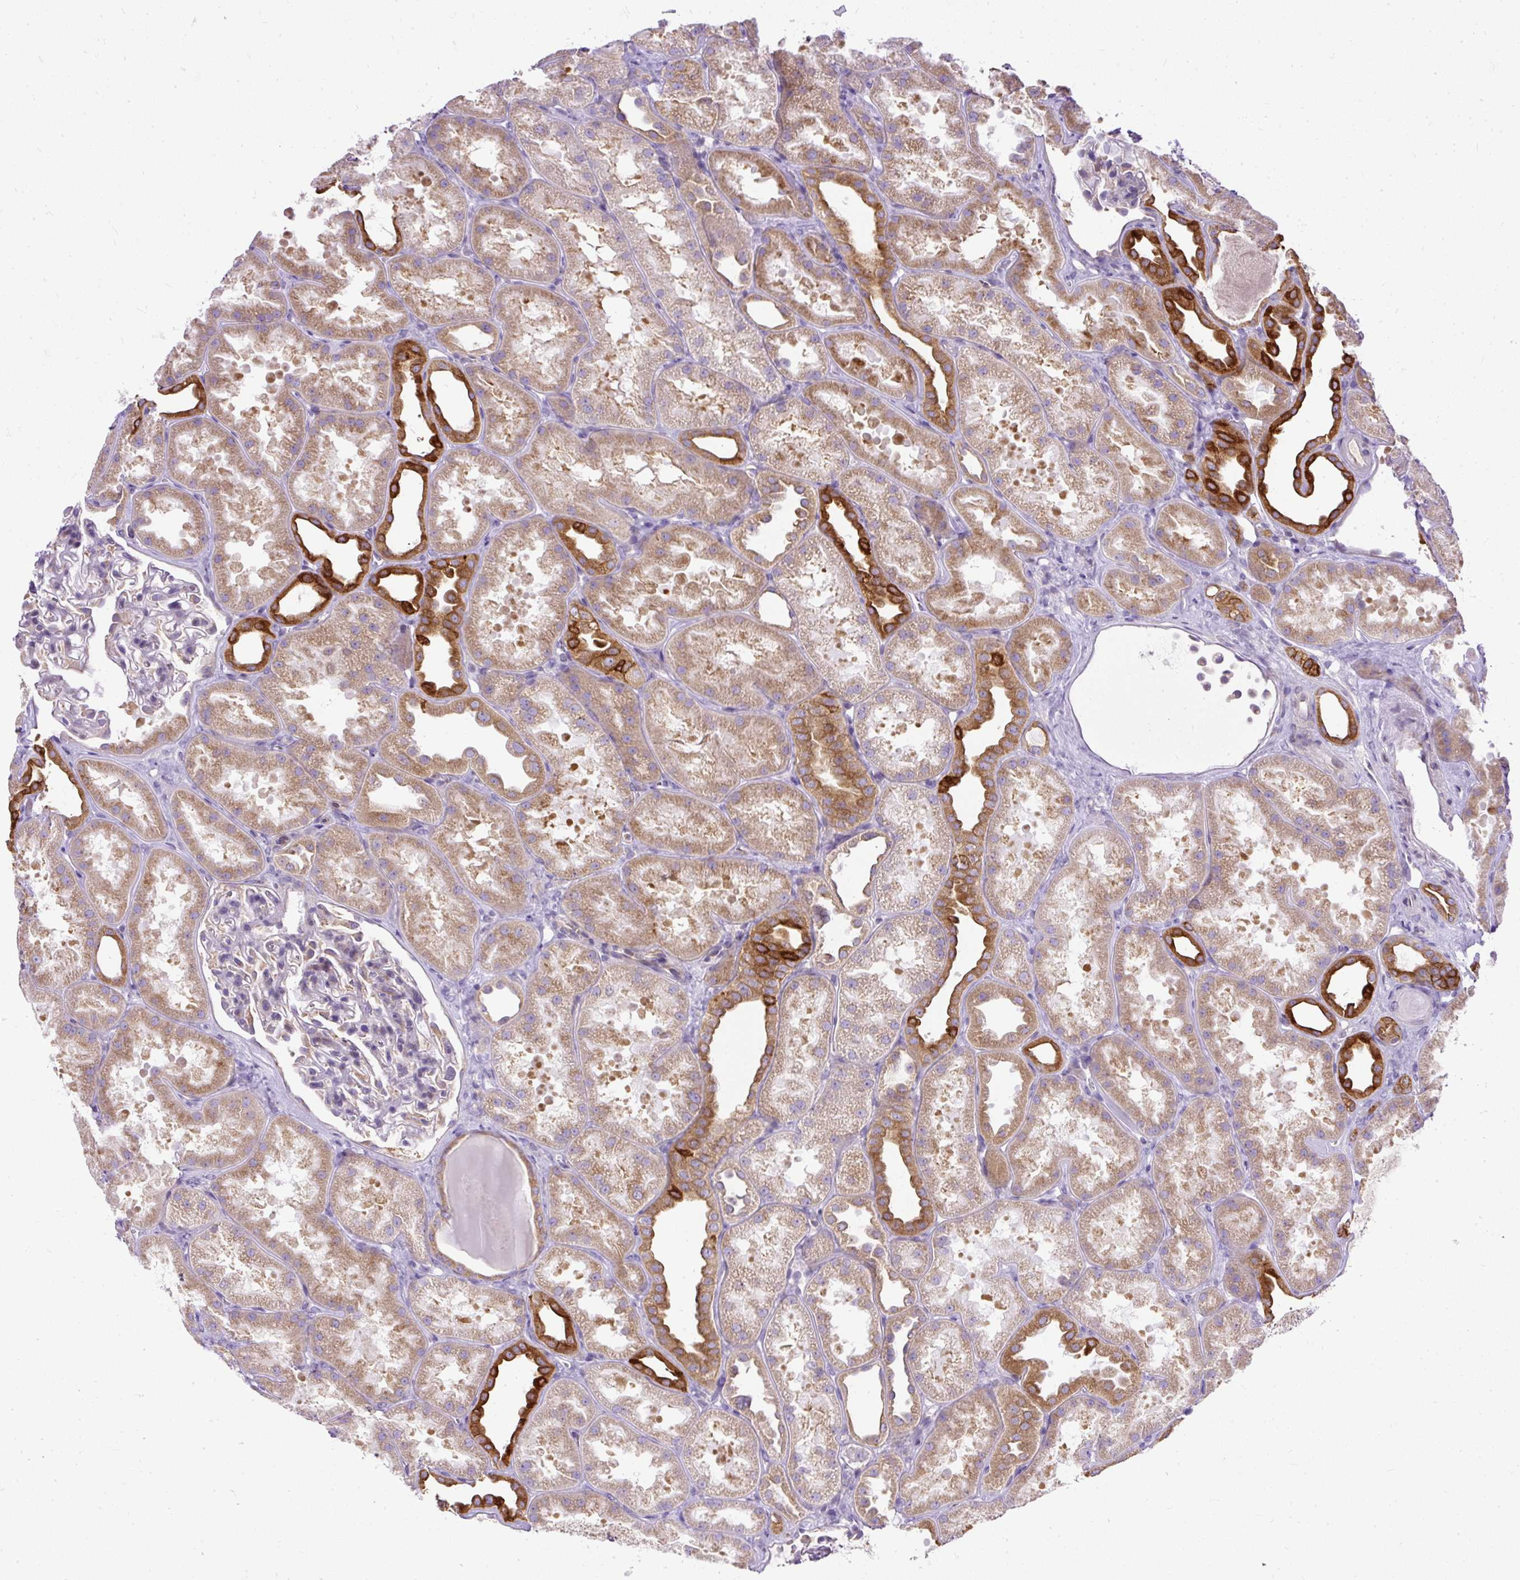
{"staining": {"intensity": "negative", "quantity": "none", "location": "none"}, "tissue": "kidney", "cell_type": "Cells in glomeruli", "image_type": "normal", "snomed": [{"axis": "morphology", "description": "Normal tissue, NOS"}, {"axis": "topography", "description": "Kidney"}], "caption": "Immunohistochemistry of unremarkable kidney exhibits no expression in cells in glomeruli.", "gene": "AMFR", "patient": {"sex": "male", "age": 61}}